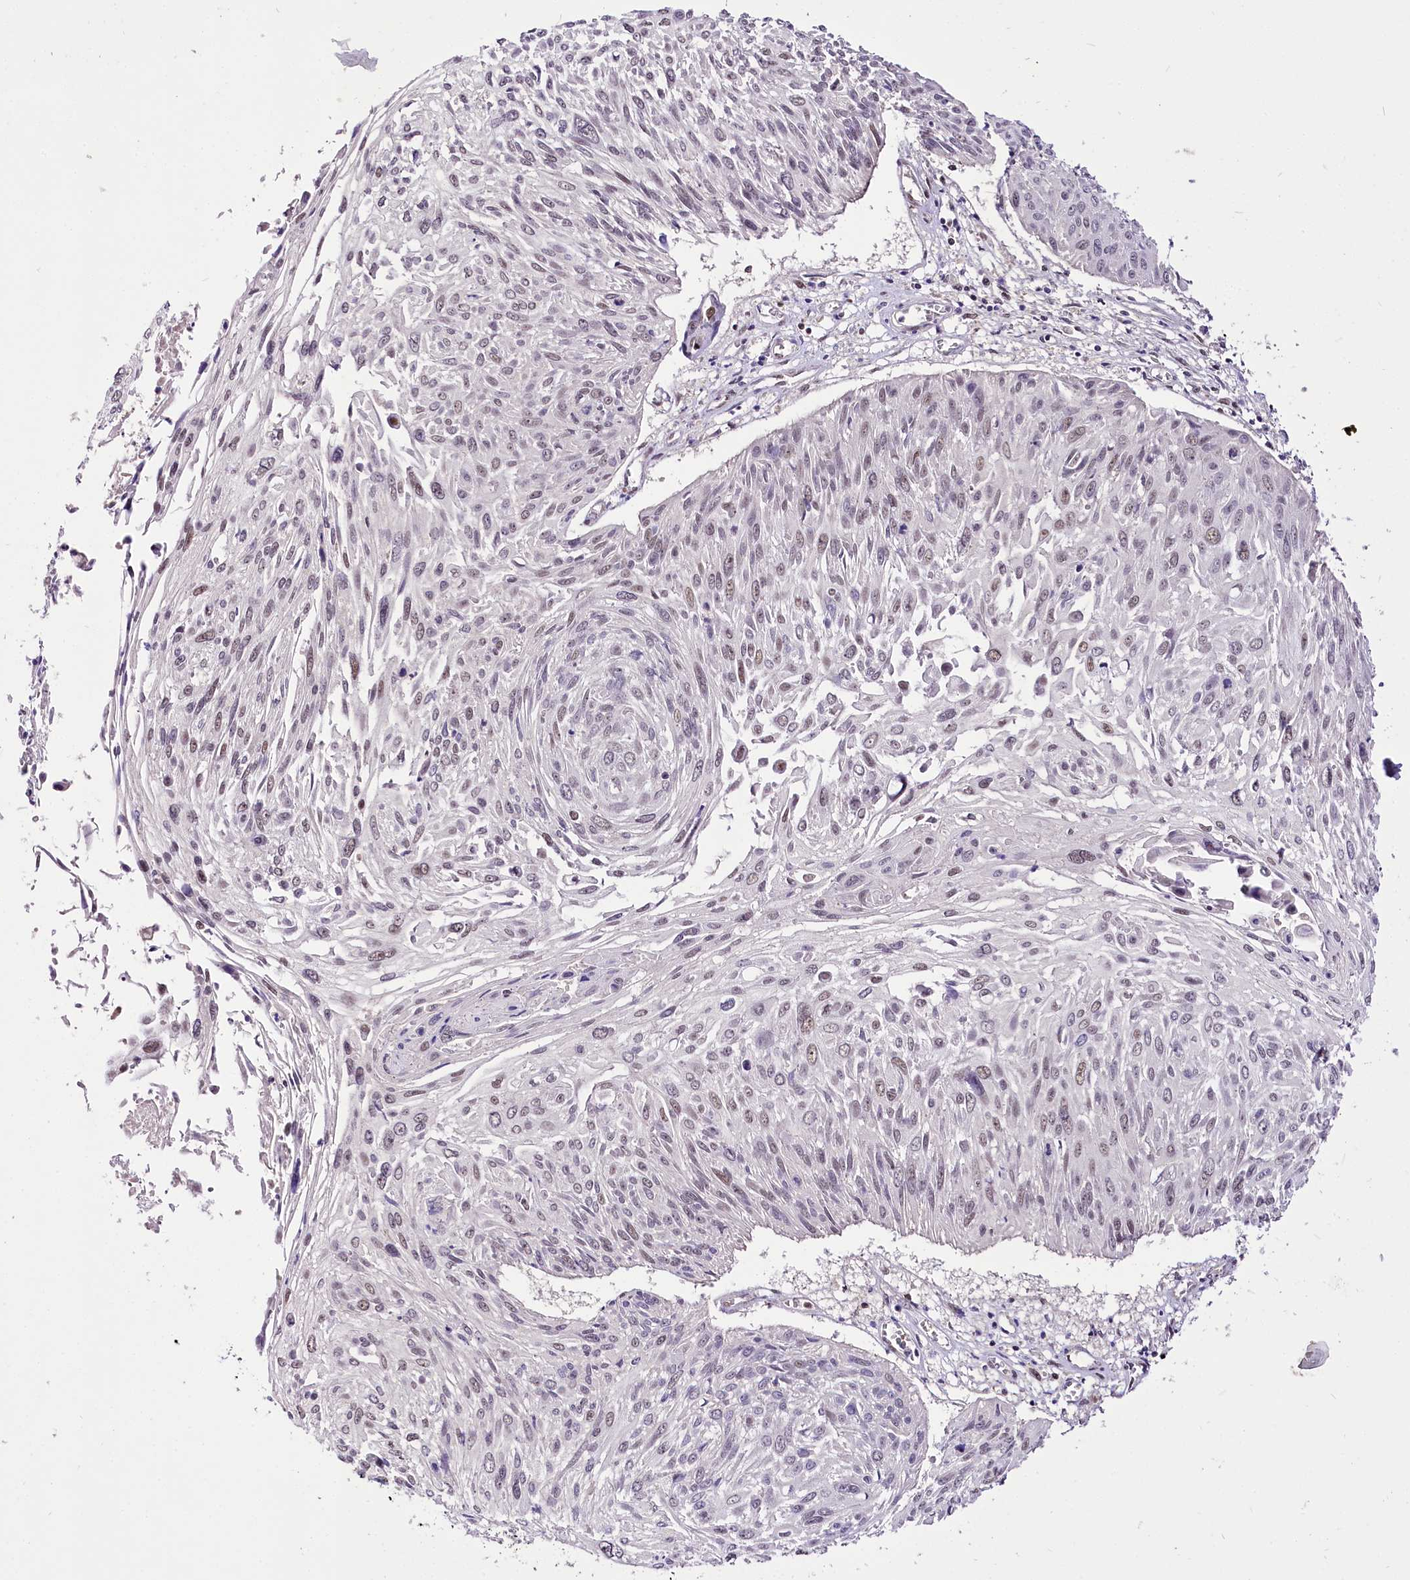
{"staining": {"intensity": "weak", "quantity": "<25%", "location": "nuclear"}, "tissue": "cervical cancer", "cell_type": "Tumor cells", "image_type": "cancer", "snomed": [{"axis": "morphology", "description": "Squamous cell carcinoma, NOS"}, {"axis": "topography", "description": "Cervix"}], "caption": "DAB (3,3'-diaminobenzidine) immunohistochemical staining of human squamous cell carcinoma (cervical) displays no significant staining in tumor cells.", "gene": "POLA2", "patient": {"sex": "female", "age": 51}}